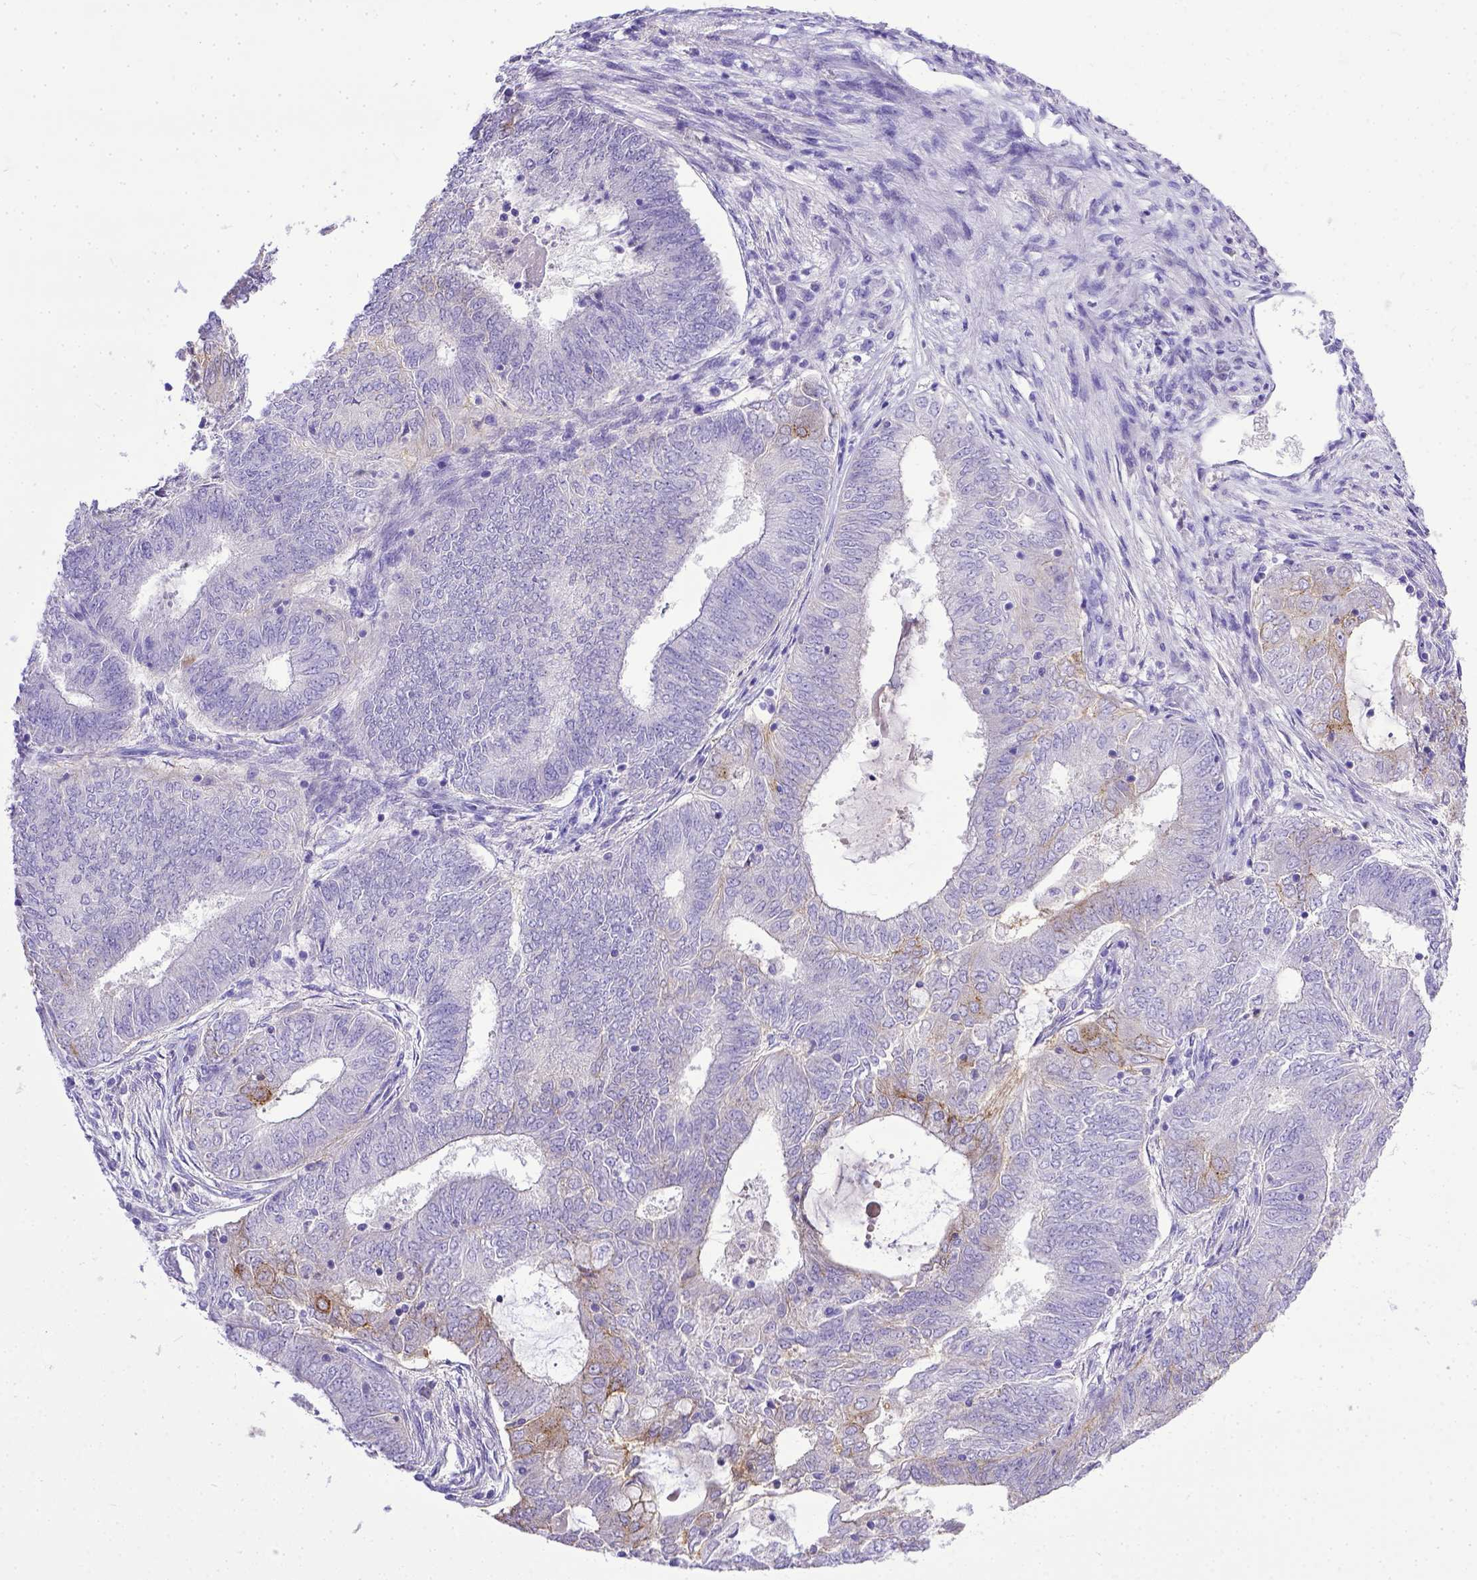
{"staining": {"intensity": "weak", "quantity": "<25%", "location": "cytoplasmic/membranous"}, "tissue": "endometrial cancer", "cell_type": "Tumor cells", "image_type": "cancer", "snomed": [{"axis": "morphology", "description": "Adenocarcinoma, NOS"}, {"axis": "topography", "description": "Endometrium"}], "caption": "DAB immunohistochemical staining of endometrial adenocarcinoma exhibits no significant staining in tumor cells.", "gene": "BTN1A1", "patient": {"sex": "female", "age": 62}}